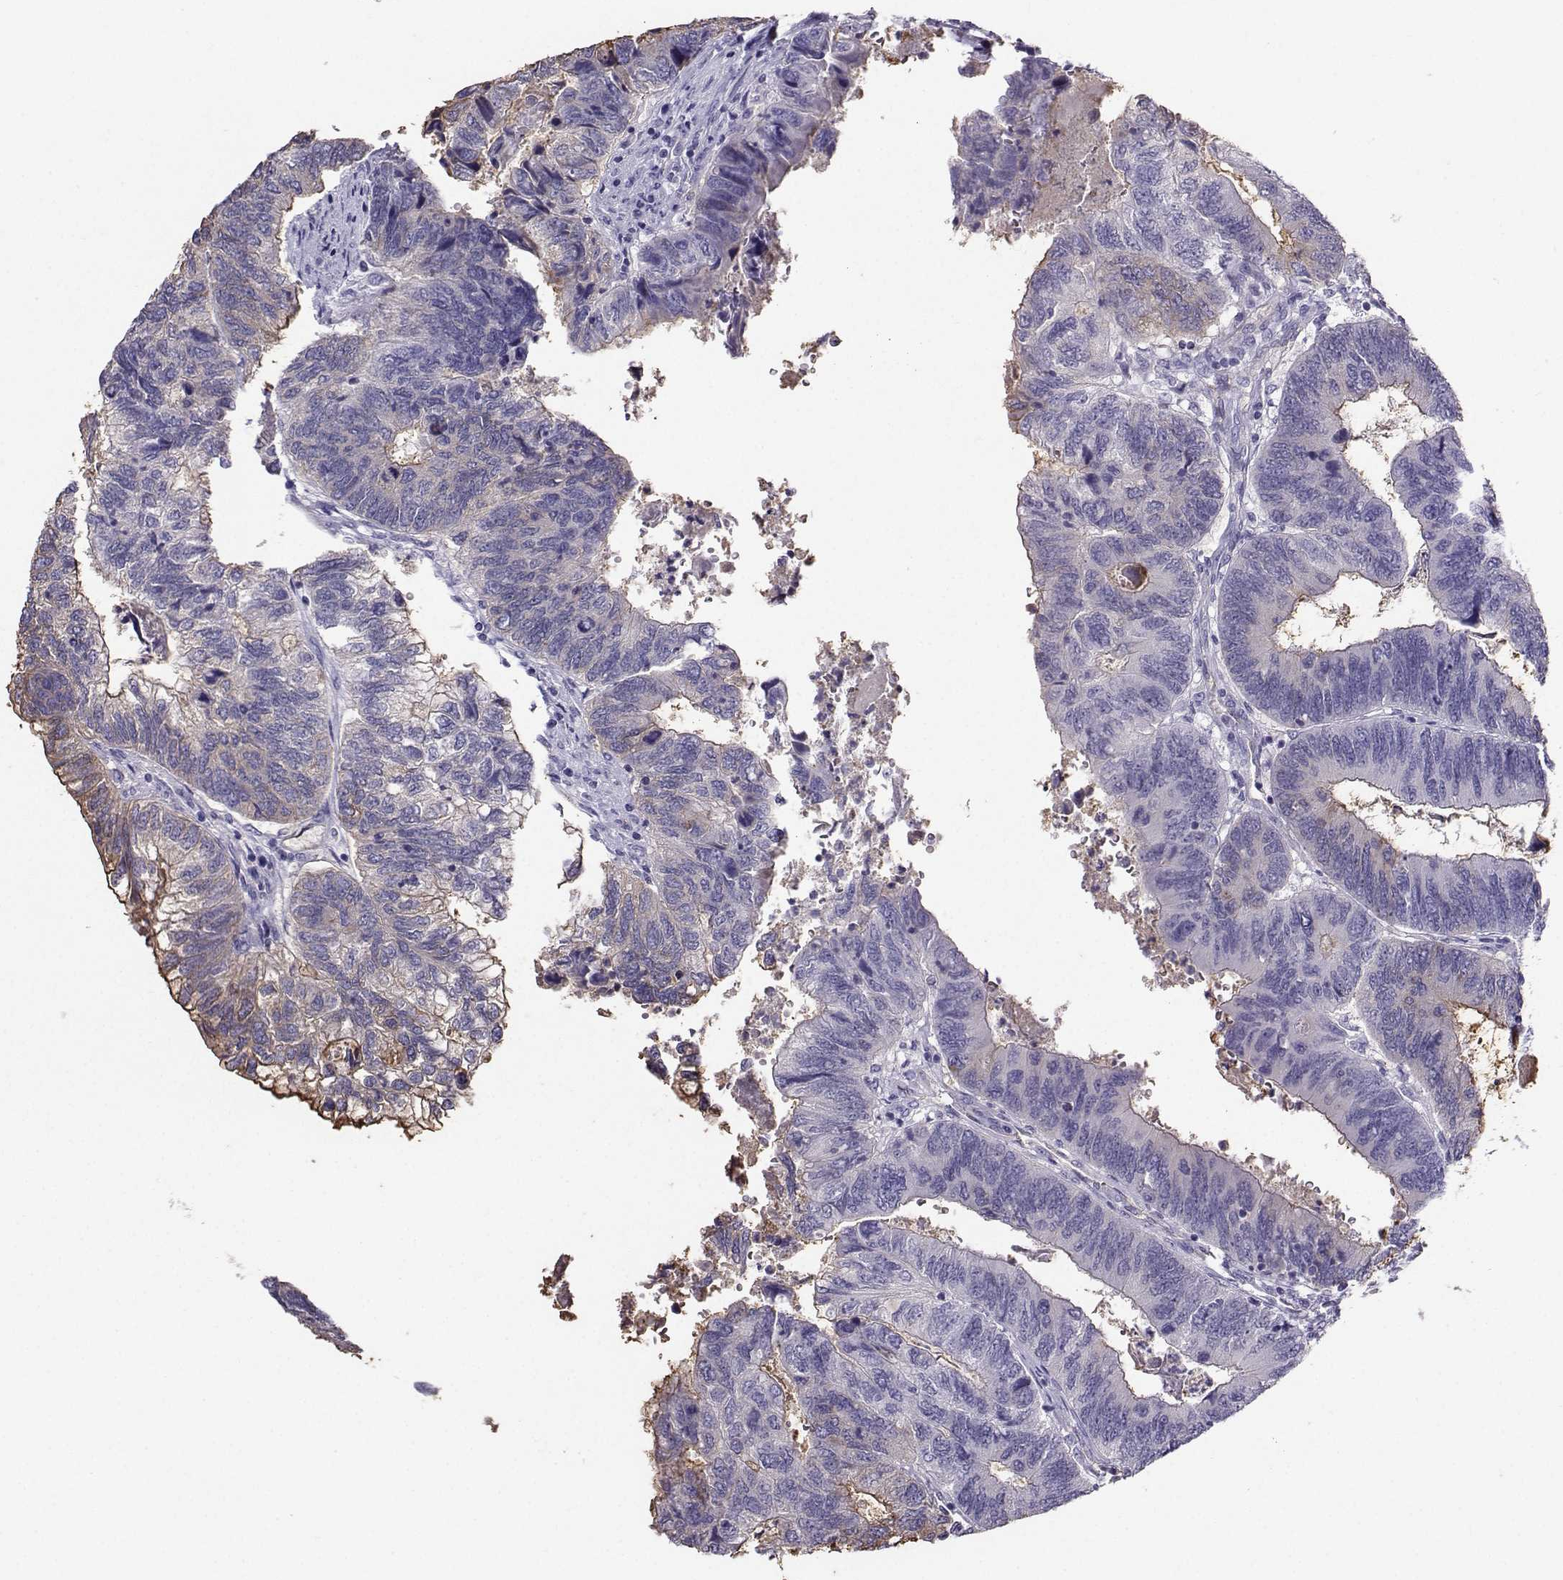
{"staining": {"intensity": "moderate", "quantity": "<25%", "location": "cytoplasmic/membranous"}, "tissue": "colorectal cancer", "cell_type": "Tumor cells", "image_type": "cancer", "snomed": [{"axis": "morphology", "description": "Adenocarcinoma, NOS"}, {"axis": "topography", "description": "Colon"}], "caption": "An image of colorectal cancer (adenocarcinoma) stained for a protein exhibits moderate cytoplasmic/membranous brown staining in tumor cells.", "gene": "CLUL1", "patient": {"sex": "female", "age": 67}}